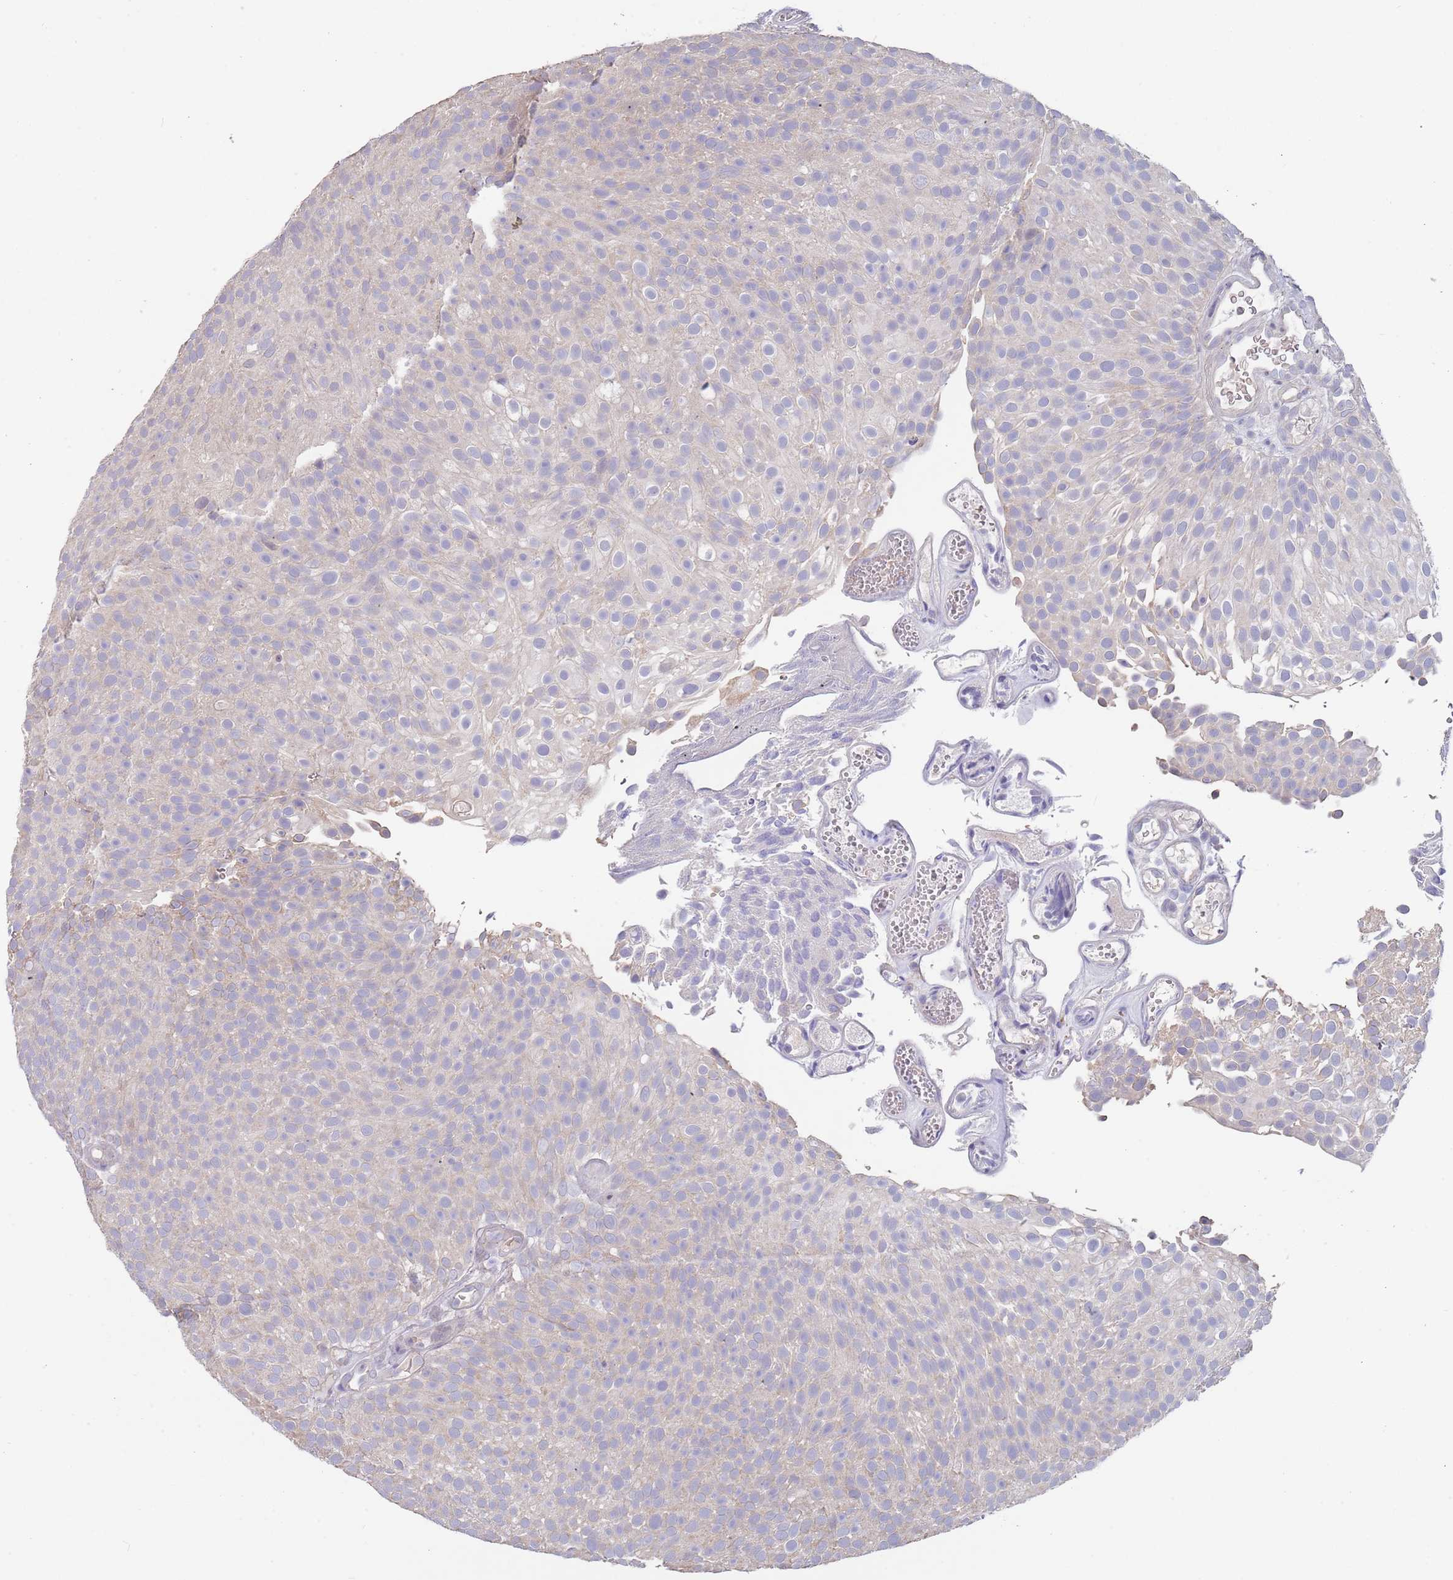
{"staining": {"intensity": "weak", "quantity": "<25%", "location": "cytoplasmic/membranous"}, "tissue": "urothelial cancer", "cell_type": "Tumor cells", "image_type": "cancer", "snomed": [{"axis": "morphology", "description": "Urothelial carcinoma, Low grade"}, {"axis": "topography", "description": "Urinary bladder"}], "caption": "Urothelial cancer was stained to show a protein in brown. There is no significant expression in tumor cells.", "gene": "TMEM64", "patient": {"sex": "male", "age": 78}}